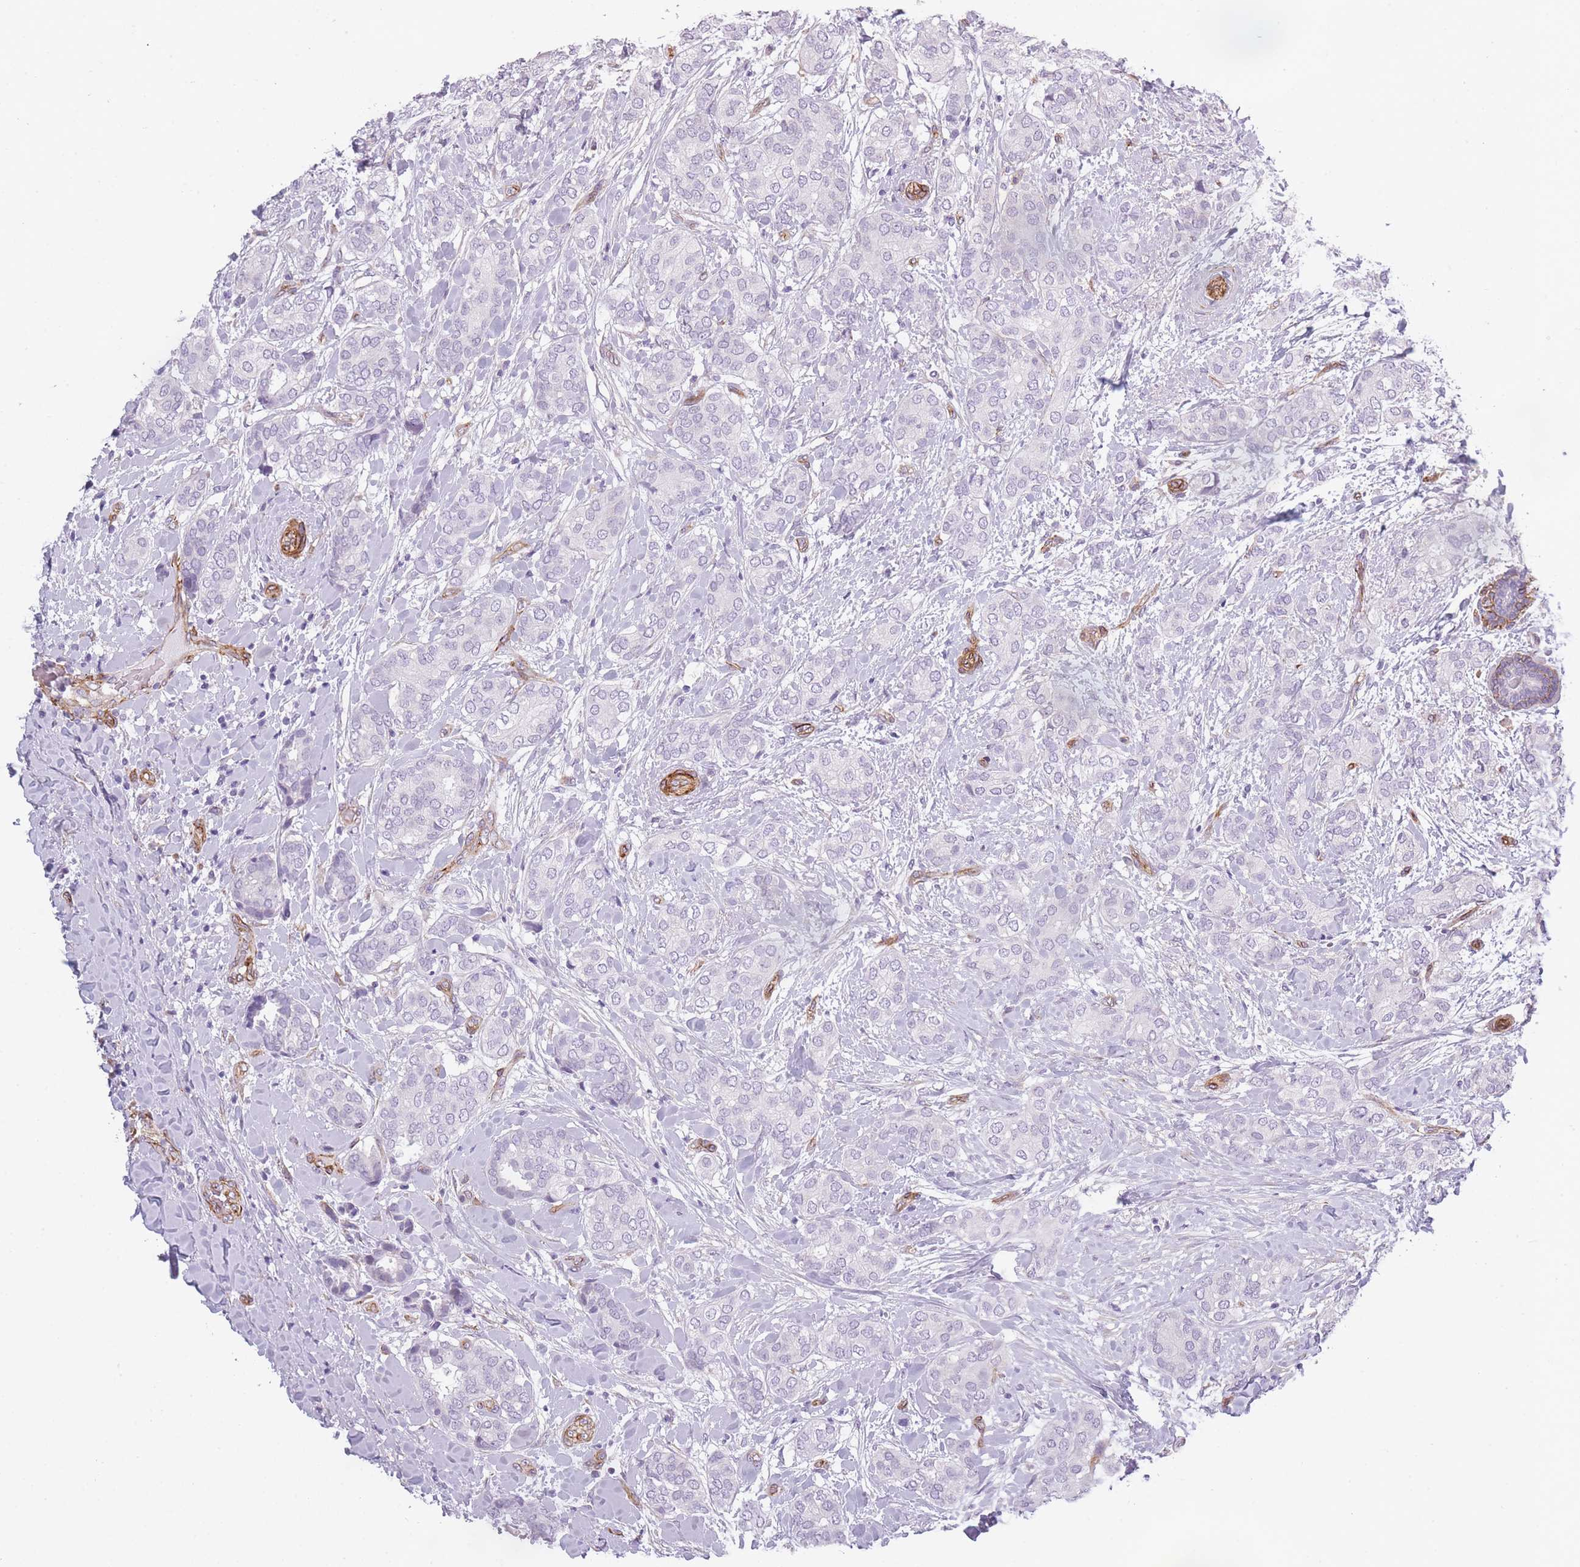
{"staining": {"intensity": "negative", "quantity": "none", "location": "none"}, "tissue": "breast cancer", "cell_type": "Tumor cells", "image_type": "cancer", "snomed": [{"axis": "morphology", "description": "Duct carcinoma"}, {"axis": "topography", "description": "Breast"}], "caption": "Immunohistochemical staining of breast cancer demonstrates no significant expression in tumor cells.", "gene": "OR6B3", "patient": {"sex": "female", "age": 73}}